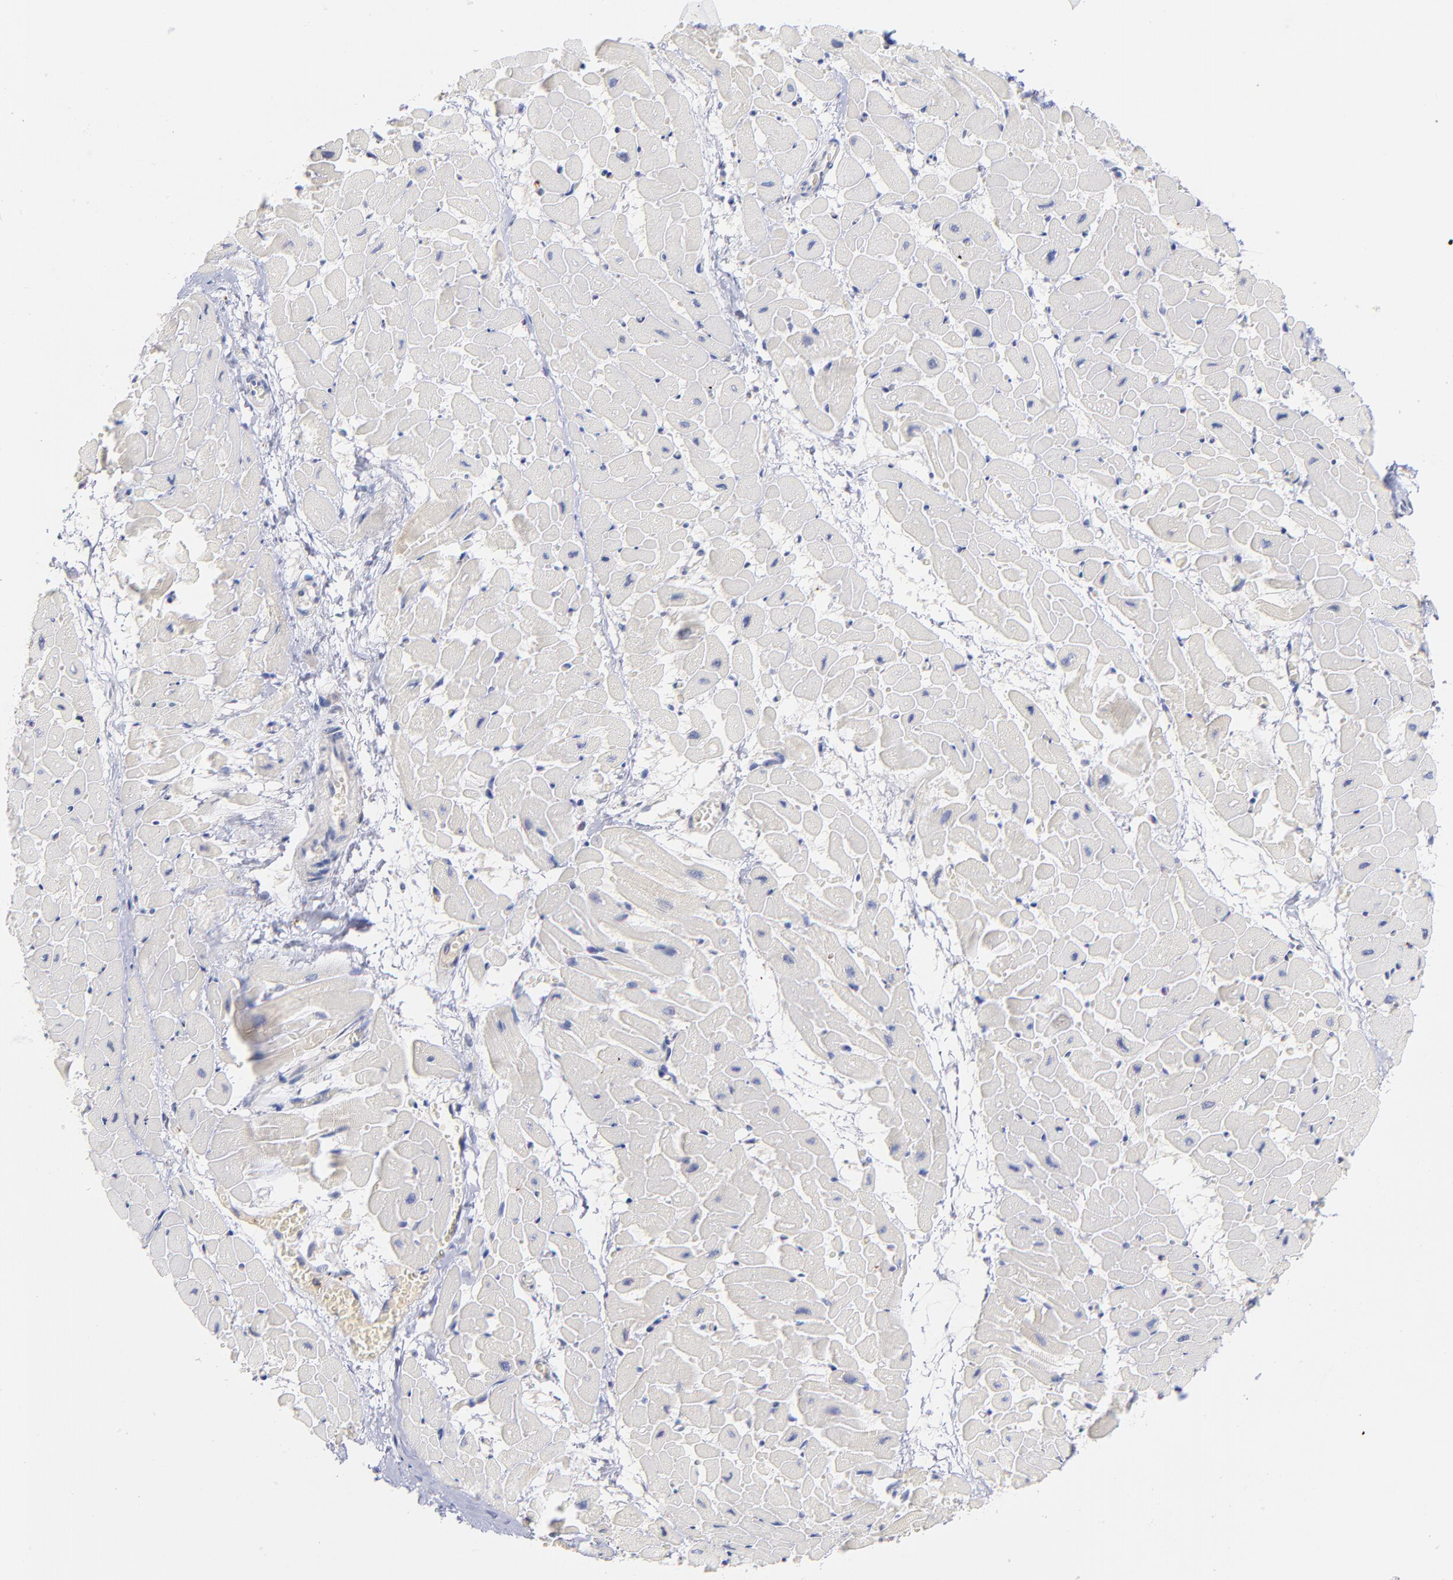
{"staining": {"intensity": "negative", "quantity": "none", "location": "none"}, "tissue": "heart muscle", "cell_type": "Cardiomyocytes", "image_type": "normal", "snomed": [{"axis": "morphology", "description": "Normal tissue, NOS"}, {"axis": "topography", "description": "Heart"}], "caption": "A histopathology image of heart muscle stained for a protein exhibits no brown staining in cardiomyocytes.", "gene": "KREMEN2", "patient": {"sex": "male", "age": 45}}